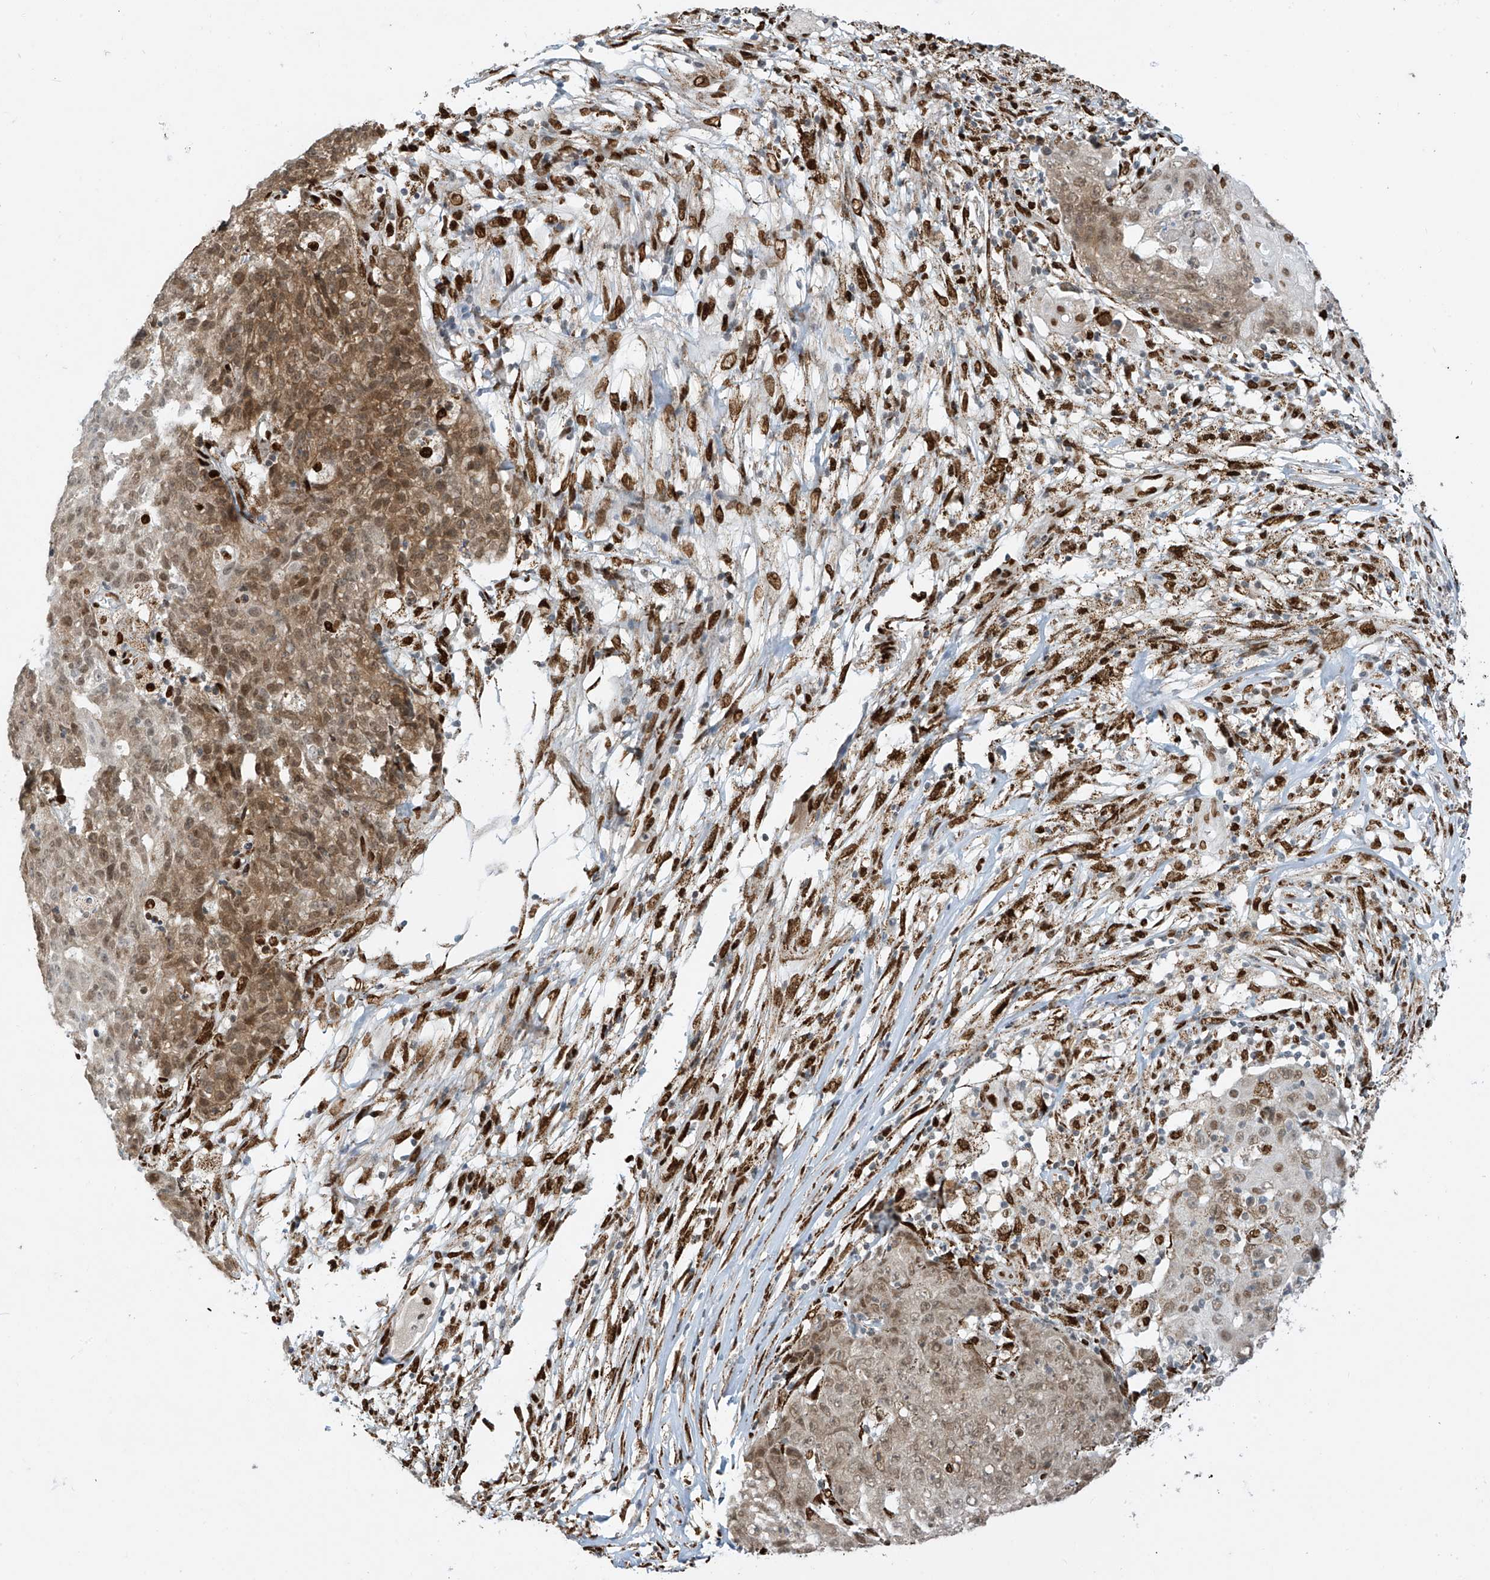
{"staining": {"intensity": "moderate", "quantity": ">75%", "location": "cytoplasmic/membranous,nuclear"}, "tissue": "ovarian cancer", "cell_type": "Tumor cells", "image_type": "cancer", "snomed": [{"axis": "morphology", "description": "Carcinoma, endometroid"}, {"axis": "topography", "description": "Ovary"}], "caption": "DAB immunohistochemical staining of endometroid carcinoma (ovarian) displays moderate cytoplasmic/membranous and nuclear protein positivity in about >75% of tumor cells.", "gene": "PM20D2", "patient": {"sex": "female", "age": 42}}